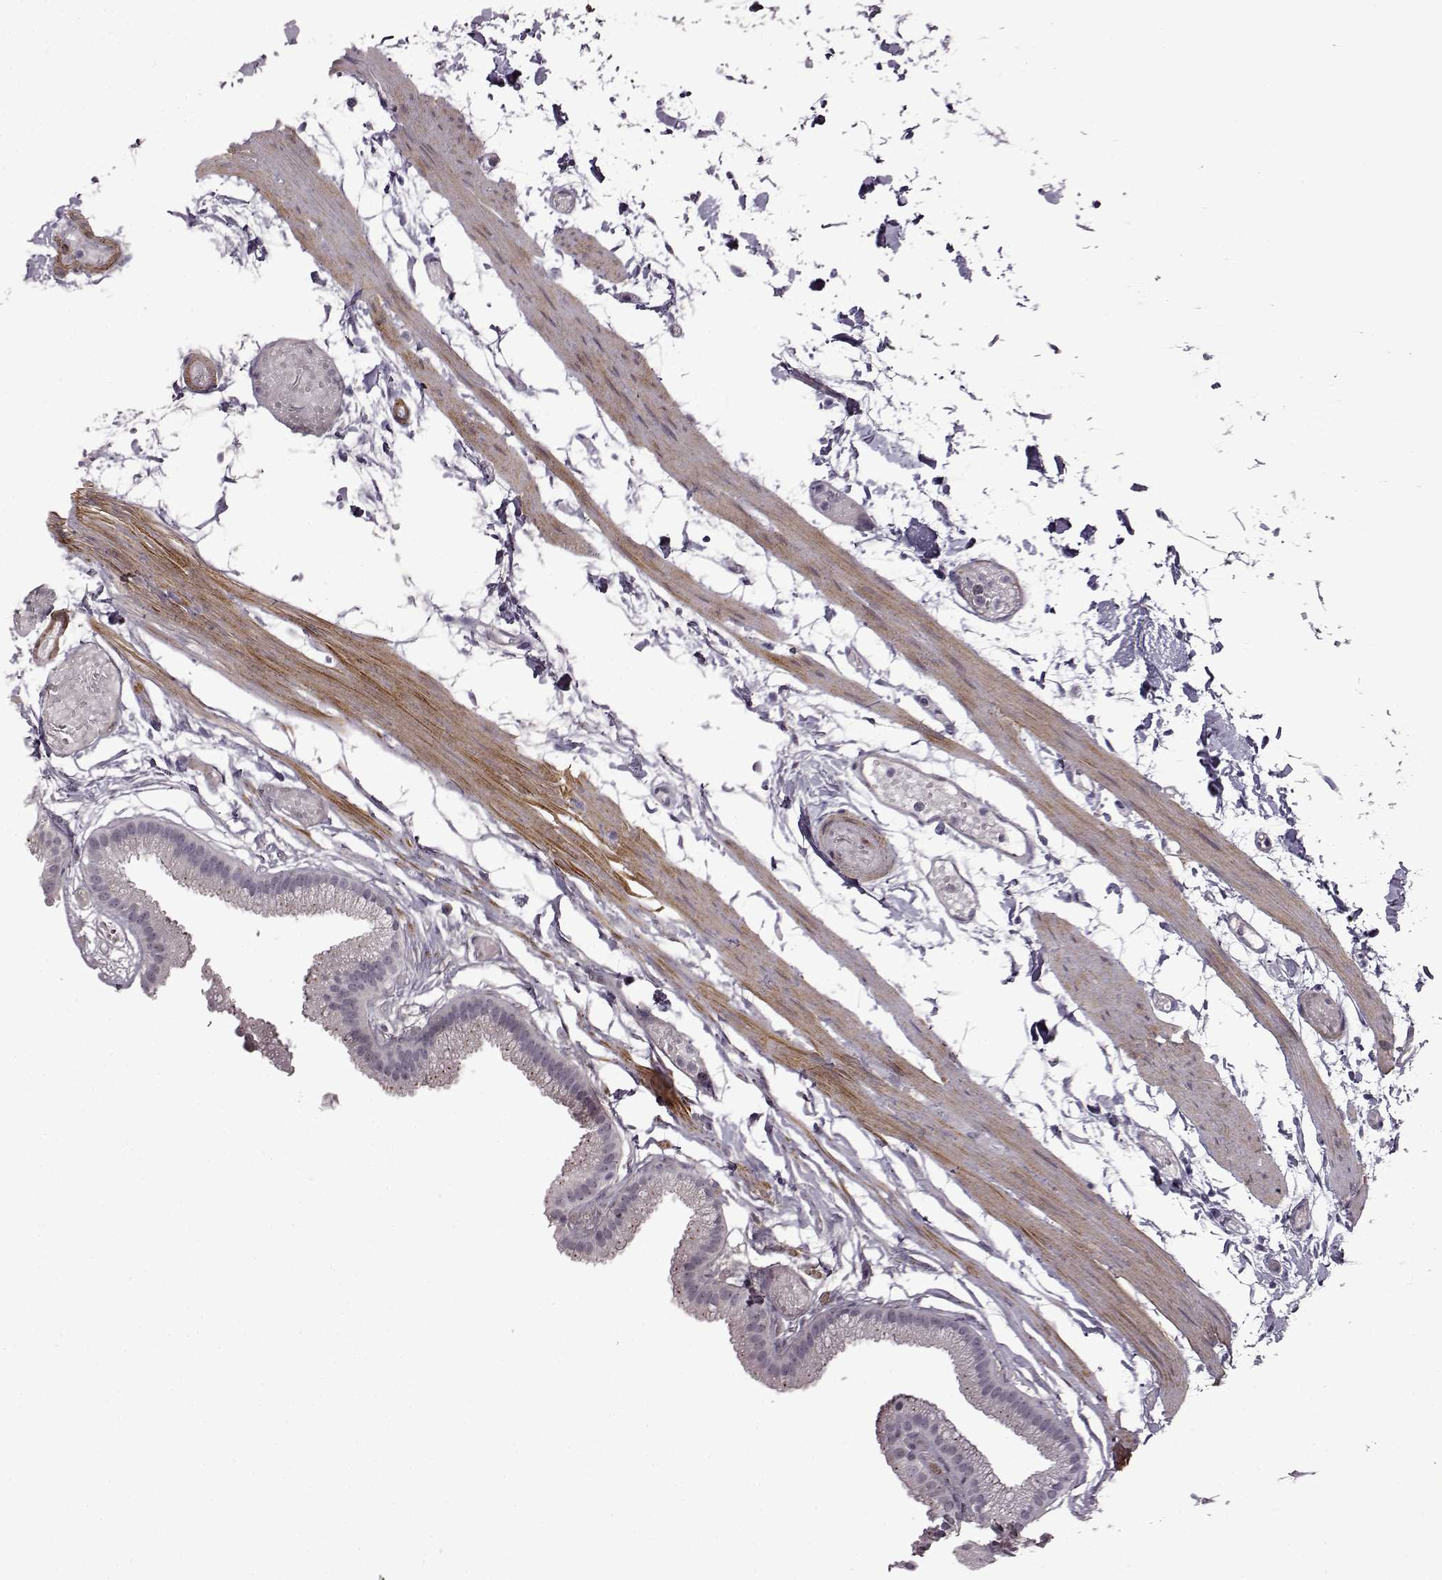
{"staining": {"intensity": "negative", "quantity": "none", "location": "none"}, "tissue": "gallbladder", "cell_type": "Glandular cells", "image_type": "normal", "snomed": [{"axis": "morphology", "description": "Normal tissue, NOS"}, {"axis": "topography", "description": "Gallbladder"}], "caption": "The immunohistochemistry (IHC) photomicrograph has no significant expression in glandular cells of gallbladder. The staining is performed using DAB brown chromogen with nuclei counter-stained in using hematoxylin.", "gene": "SYNPO2", "patient": {"sex": "female", "age": 45}}